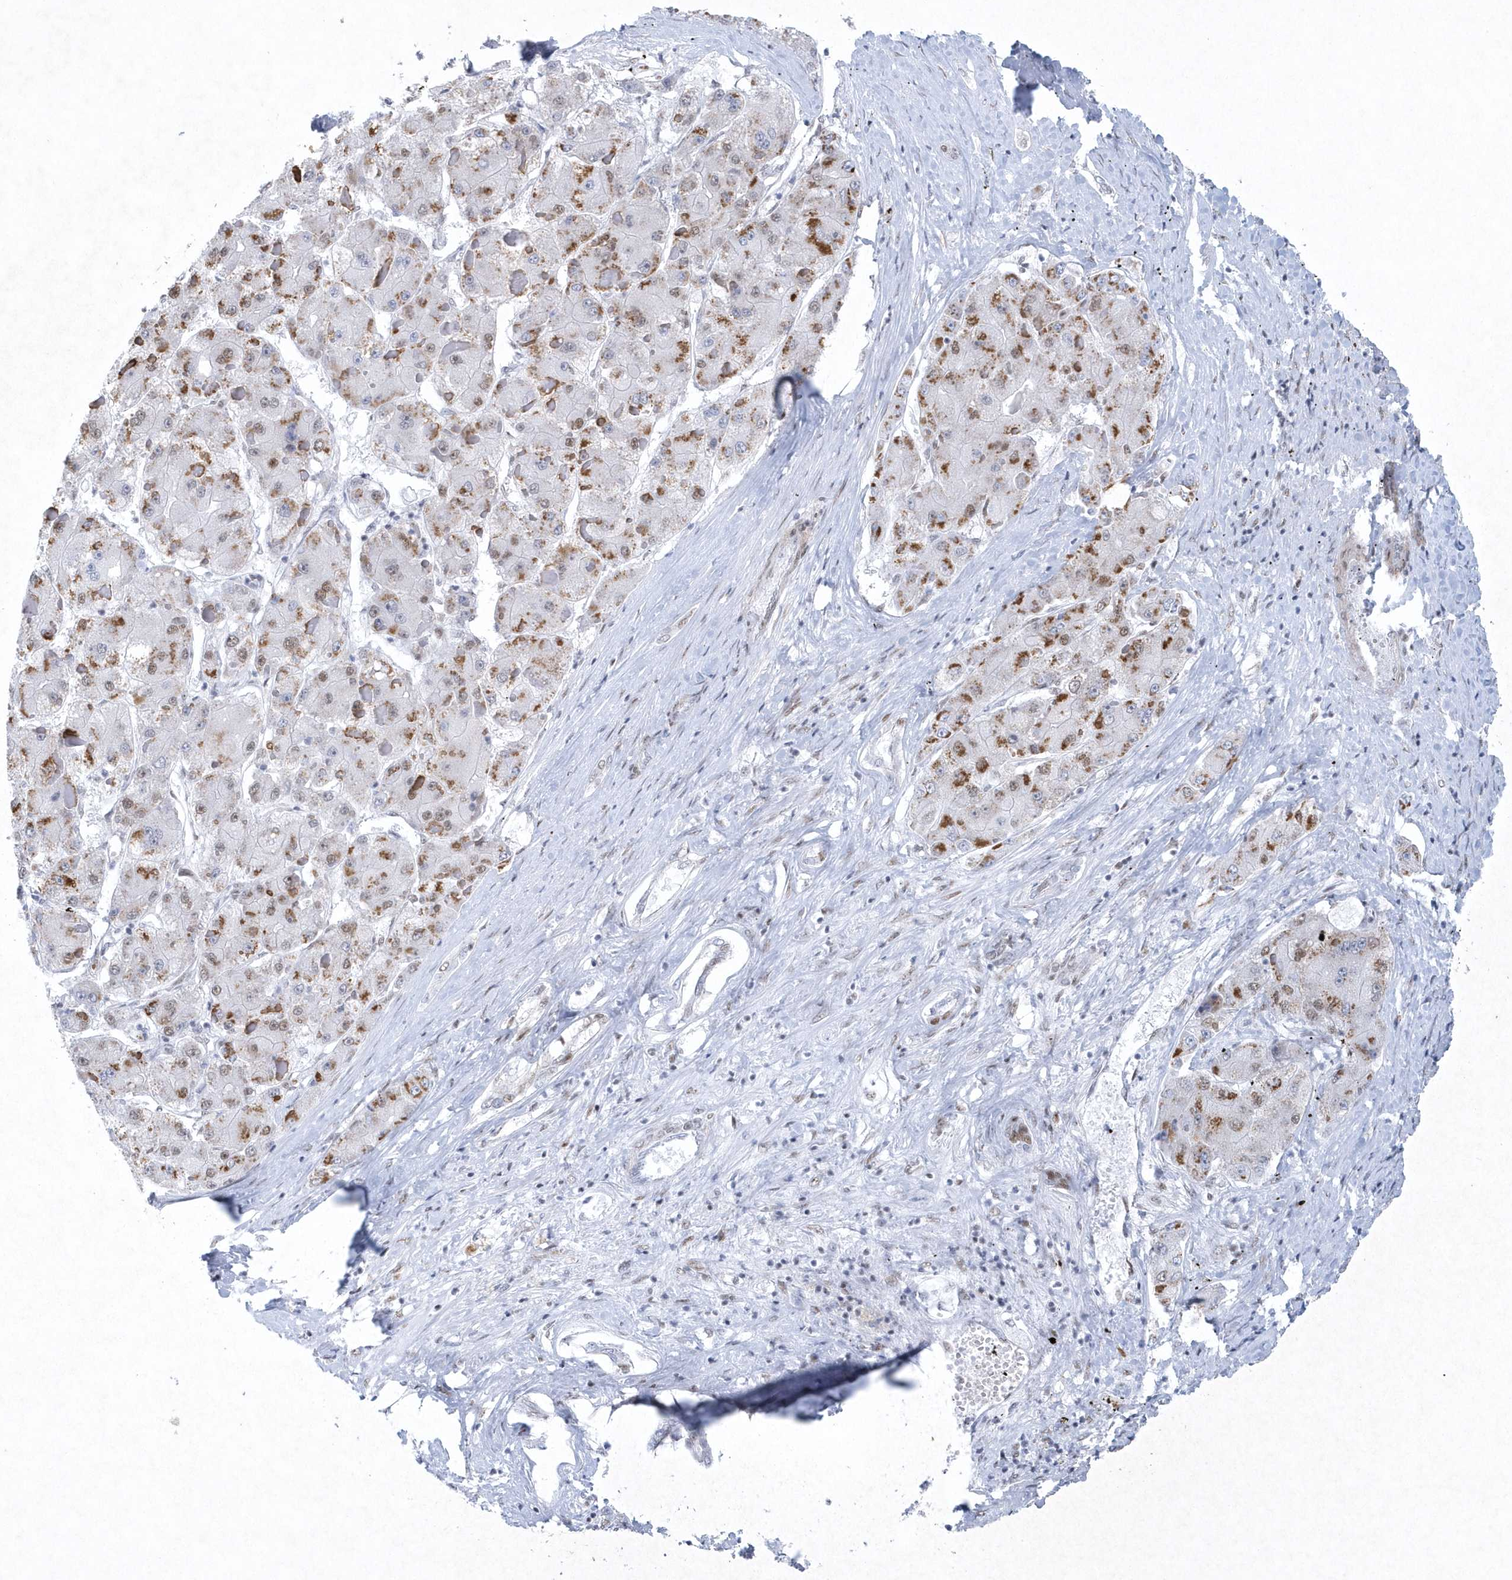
{"staining": {"intensity": "moderate", "quantity": "<25%", "location": "cytoplasmic/membranous"}, "tissue": "liver cancer", "cell_type": "Tumor cells", "image_type": "cancer", "snomed": [{"axis": "morphology", "description": "Carcinoma, Hepatocellular, NOS"}, {"axis": "topography", "description": "Liver"}], "caption": "Immunohistochemistry (IHC) (DAB (3,3'-diaminobenzidine)) staining of human liver cancer (hepatocellular carcinoma) reveals moderate cytoplasmic/membranous protein expression in approximately <25% of tumor cells. The staining is performed using DAB (3,3'-diaminobenzidine) brown chromogen to label protein expression. The nuclei are counter-stained blue using hematoxylin.", "gene": "DCLRE1A", "patient": {"sex": "female", "age": 73}}